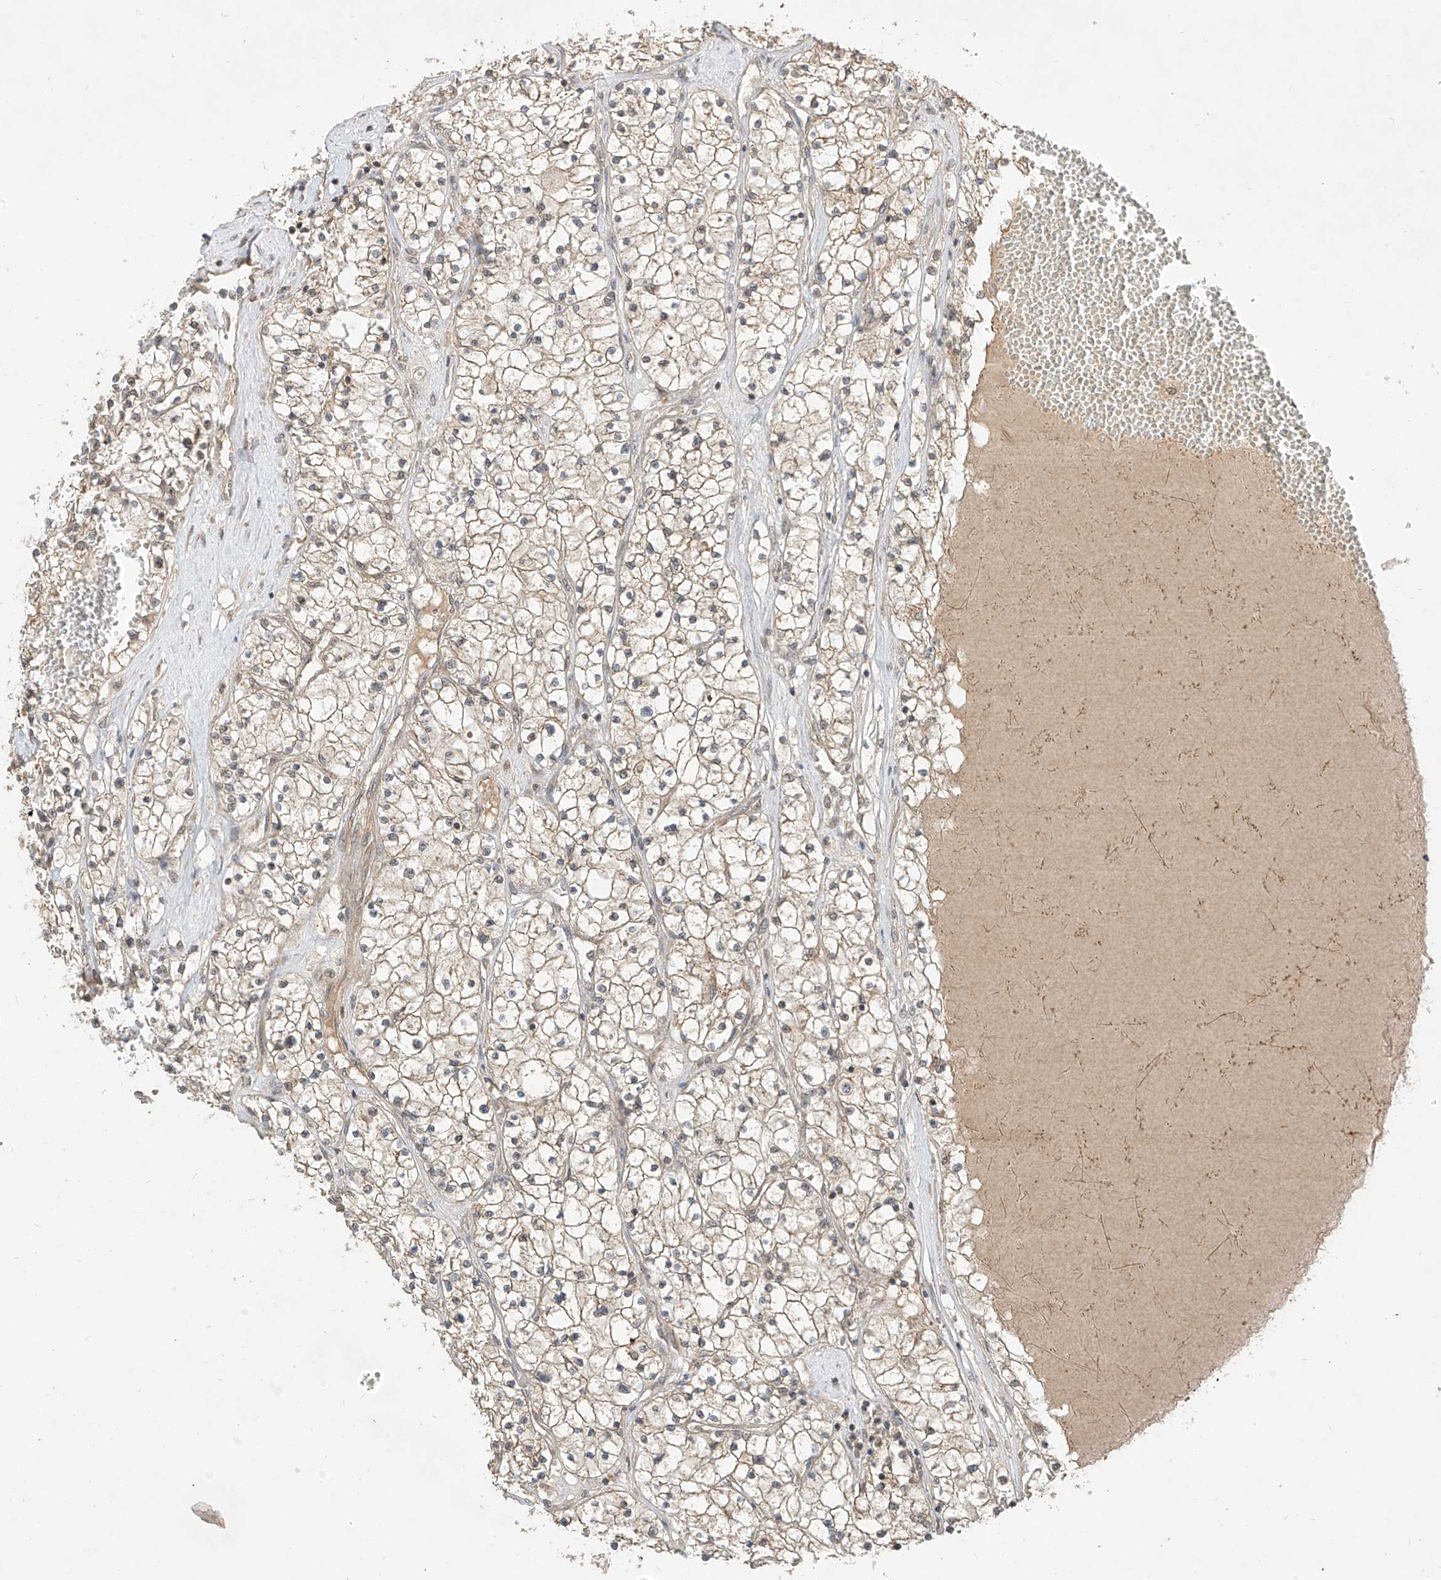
{"staining": {"intensity": "negative", "quantity": "none", "location": "none"}, "tissue": "renal cancer", "cell_type": "Tumor cells", "image_type": "cancer", "snomed": [{"axis": "morphology", "description": "Normal tissue, NOS"}, {"axis": "morphology", "description": "Adenocarcinoma, NOS"}, {"axis": "topography", "description": "Kidney"}], "caption": "High power microscopy photomicrograph of an IHC histopathology image of renal cancer (adenocarcinoma), revealing no significant staining in tumor cells. (Brightfield microscopy of DAB IHC at high magnification).", "gene": "LCOR", "patient": {"sex": "male", "age": 68}}